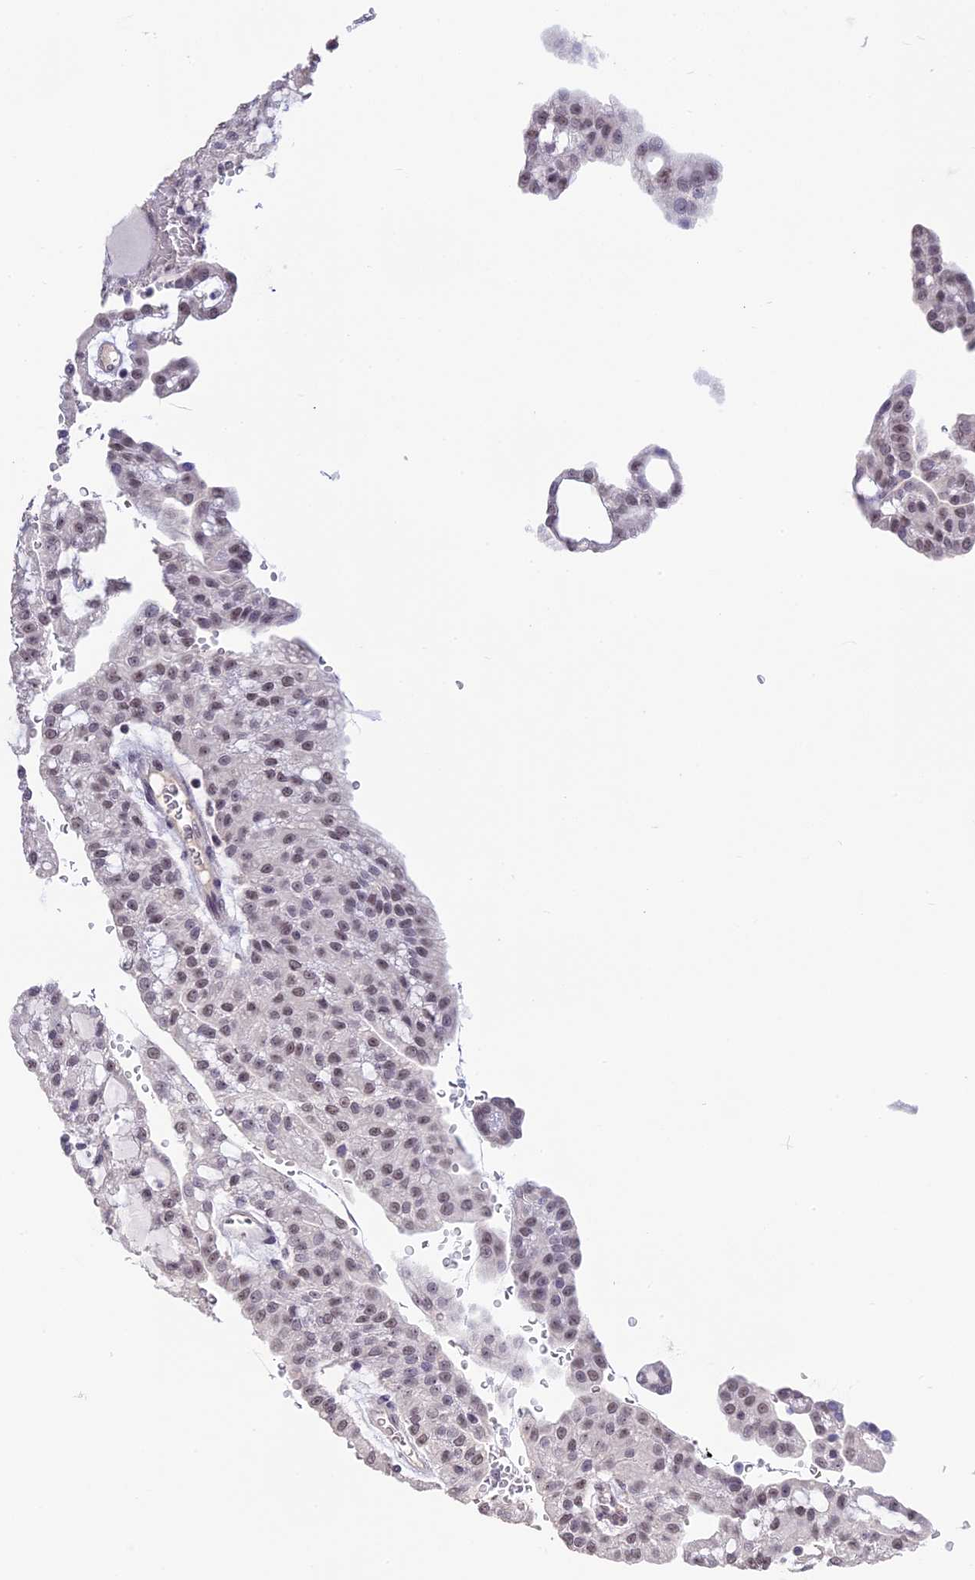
{"staining": {"intensity": "weak", "quantity": ">75%", "location": "nuclear"}, "tissue": "renal cancer", "cell_type": "Tumor cells", "image_type": "cancer", "snomed": [{"axis": "morphology", "description": "Adenocarcinoma, NOS"}, {"axis": "topography", "description": "Kidney"}], "caption": "Immunohistochemical staining of renal adenocarcinoma shows low levels of weak nuclear protein expression in approximately >75% of tumor cells.", "gene": "SETD2", "patient": {"sex": "male", "age": 63}}